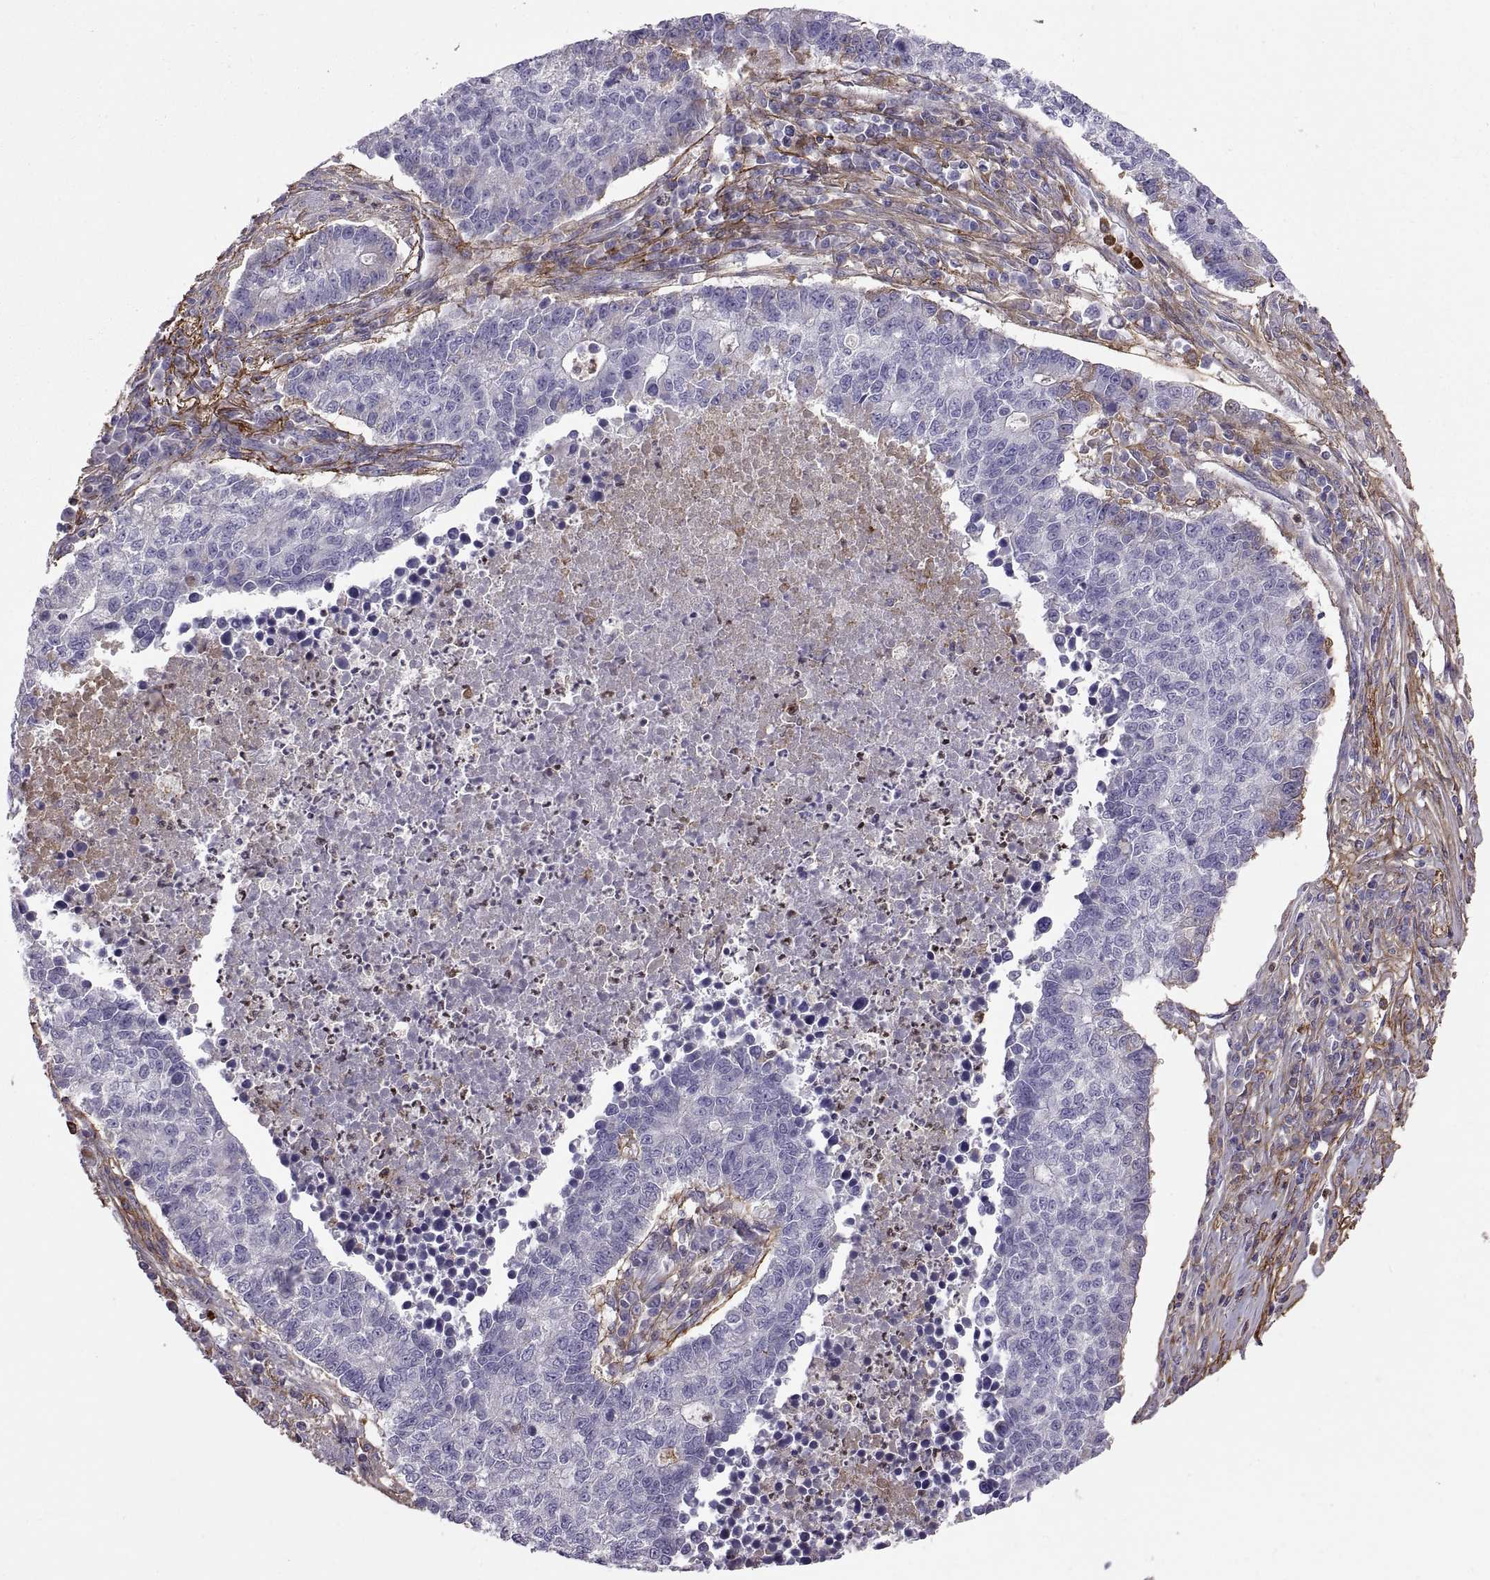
{"staining": {"intensity": "negative", "quantity": "none", "location": "none"}, "tissue": "lung cancer", "cell_type": "Tumor cells", "image_type": "cancer", "snomed": [{"axis": "morphology", "description": "Adenocarcinoma, NOS"}, {"axis": "topography", "description": "Lung"}], "caption": "IHC of human lung cancer (adenocarcinoma) demonstrates no positivity in tumor cells.", "gene": "EMILIN2", "patient": {"sex": "male", "age": 57}}